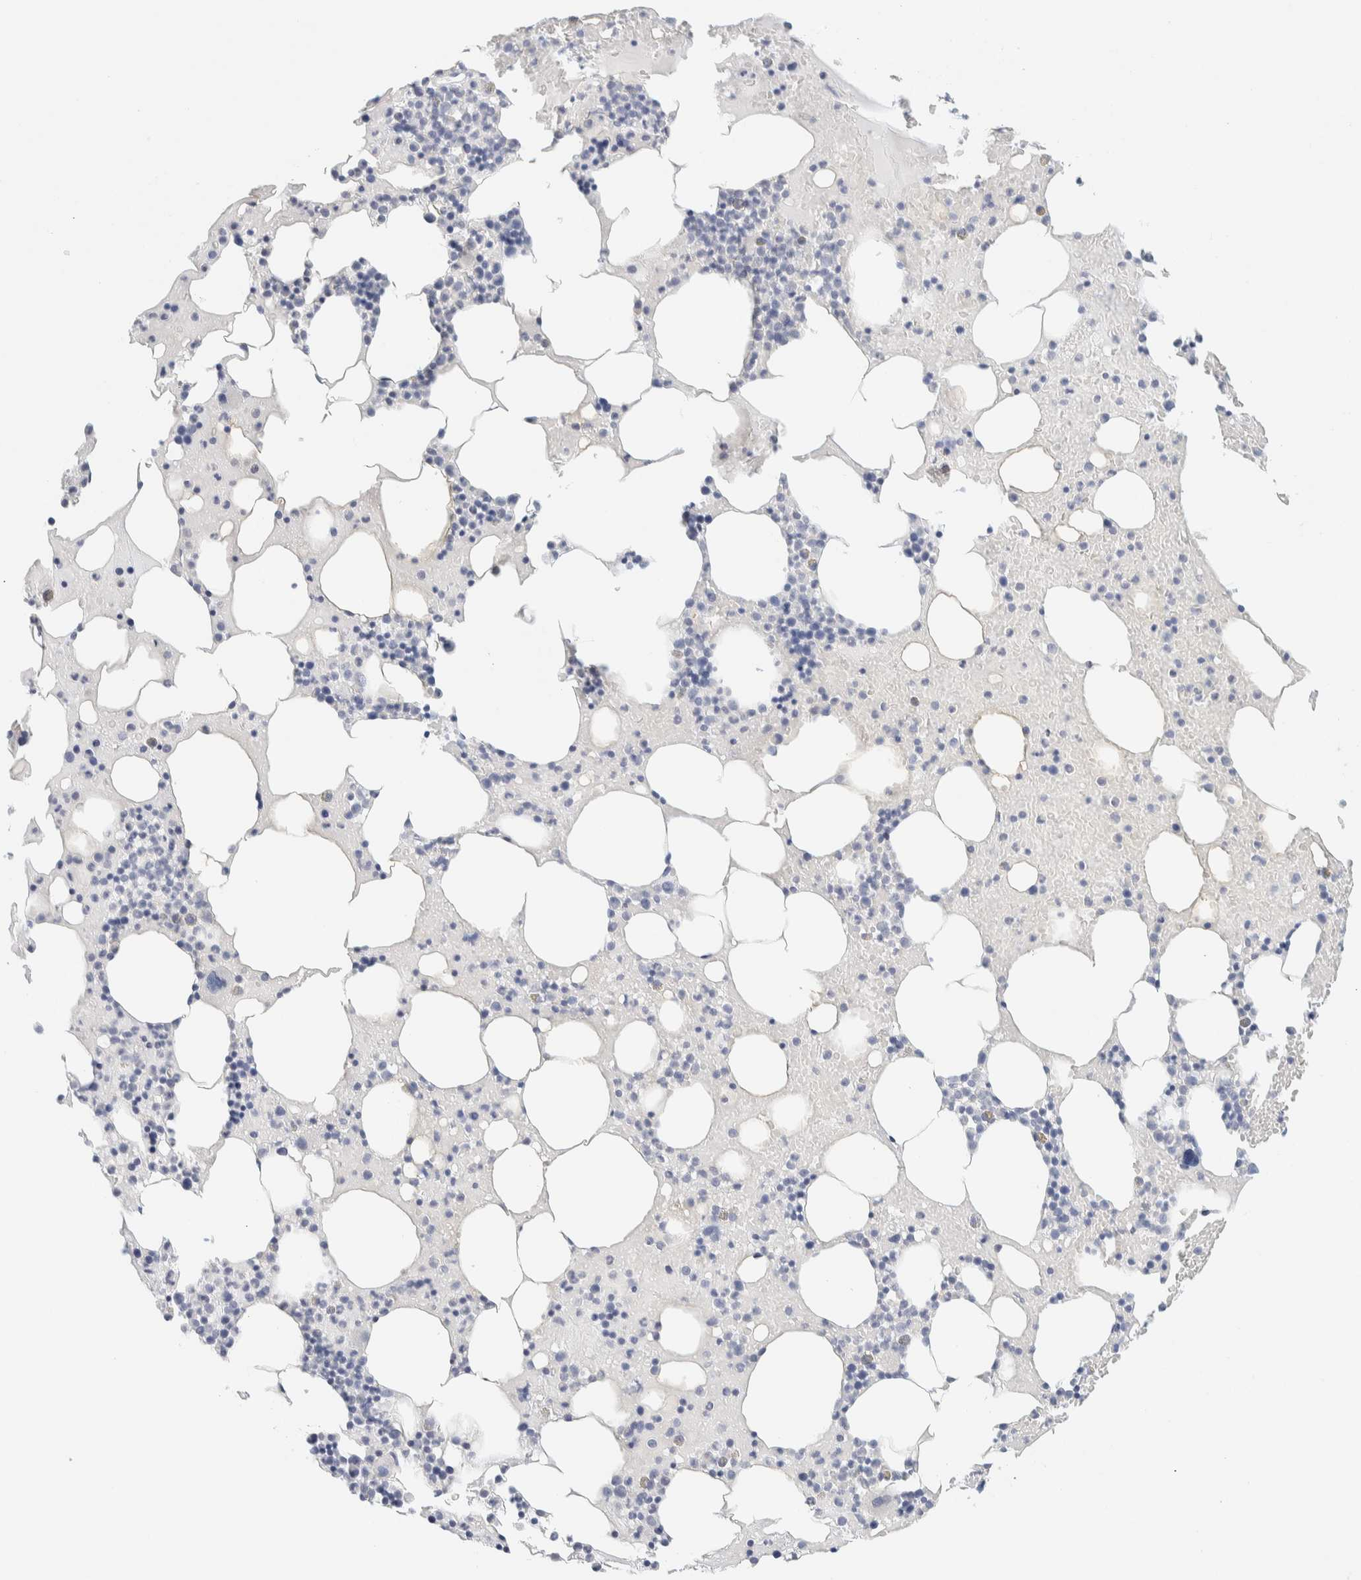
{"staining": {"intensity": "negative", "quantity": "none", "location": "none"}, "tissue": "bone marrow", "cell_type": "Hematopoietic cells", "image_type": "normal", "snomed": [{"axis": "morphology", "description": "Normal tissue, NOS"}, {"axis": "morphology", "description": "Inflammation, NOS"}, {"axis": "topography", "description": "Bone marrow"}], "caption": "Unremarkable bone marrow was stained to show a protein in brown. There is no significant staining in hematopoietic cells.", "gene": "AFMID", "patient": {"sex": "male", "age": 68}}